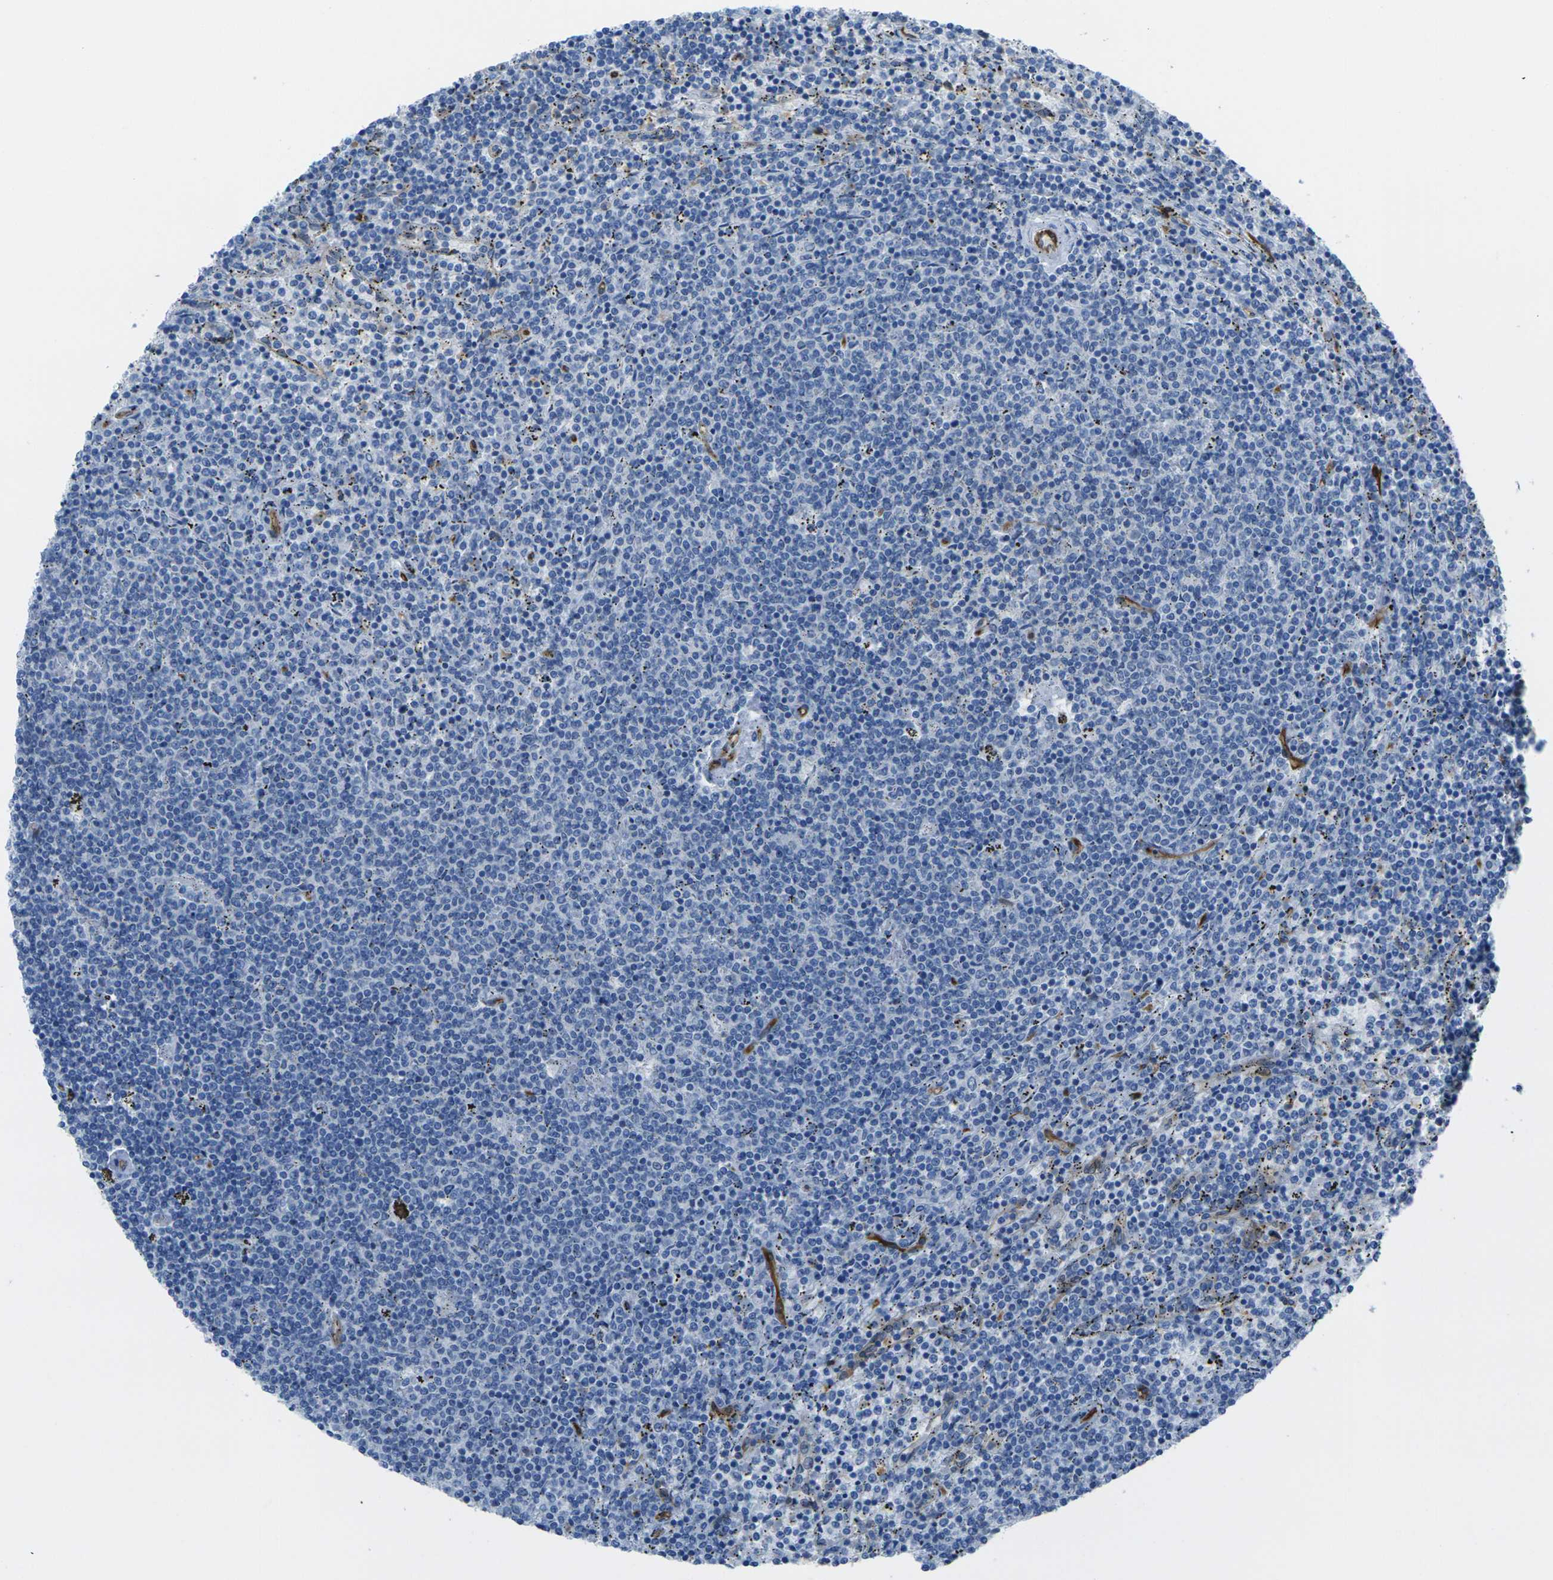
{"staining": {"intensity": "negative", "quantity": "none", "location": "none"}, "tissue": "lymphoma", "cell_type": "Tumor cells", "image_type": "cancer", "snomed": [{"axis": "morphology", "description": "Malignant lymphoma, non-Hodgkin's type, Low grade"}, {"axis": "topography", "description": "Spleen"}], "caption": "Immunohistochemistry of human malignant lymphoma, non-Hodgkin's type (low-grade) demonstrates no expression in tumor cells. (IHC, brightfield microscopy, high magnification).", "gene": "HSPA12B", "patient": {"sex": "female", "age": 50}}